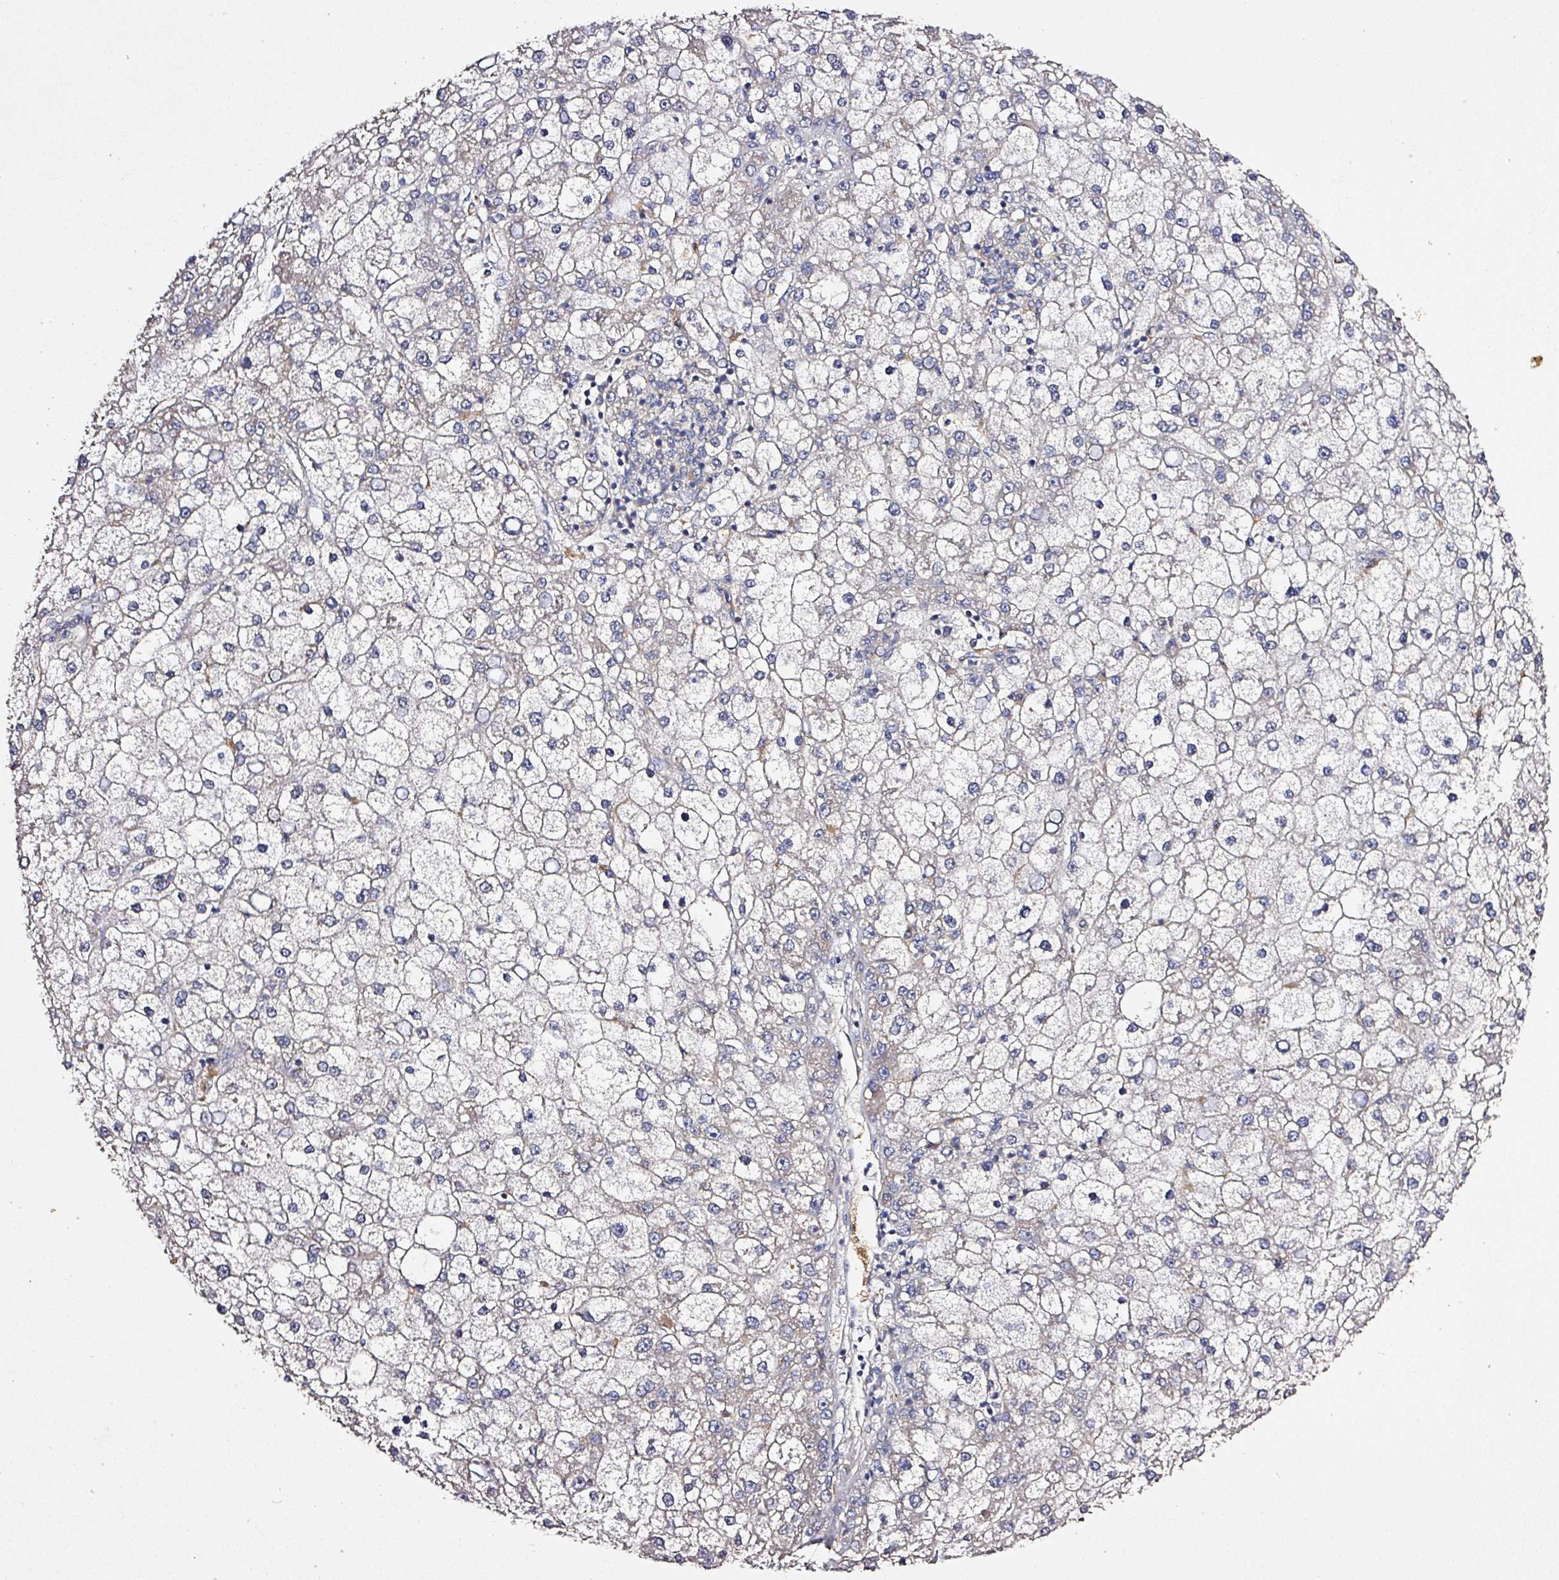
{"staining": {"intensity": "negative", "quantity": "none", "location": "none"}, "tissue": "liver cancer", "cell_type": "Tumor cells", "image_type": "cancer", "snomed": [{"axis": "morphology", "description": "Carcinoma, Hepatocellular, NOS"}, {"axis": "topography", "description": "Liver"}], "caption": "IHC image of human liver hepatocellular carcinoma stained for a protein (brown), which displays no expression in tumor cells. (Immunohistochemistry, brightfield microscopy, high magnification).", "gene": "ZNF513", "patient": {"sex": "male", "age": 67}}